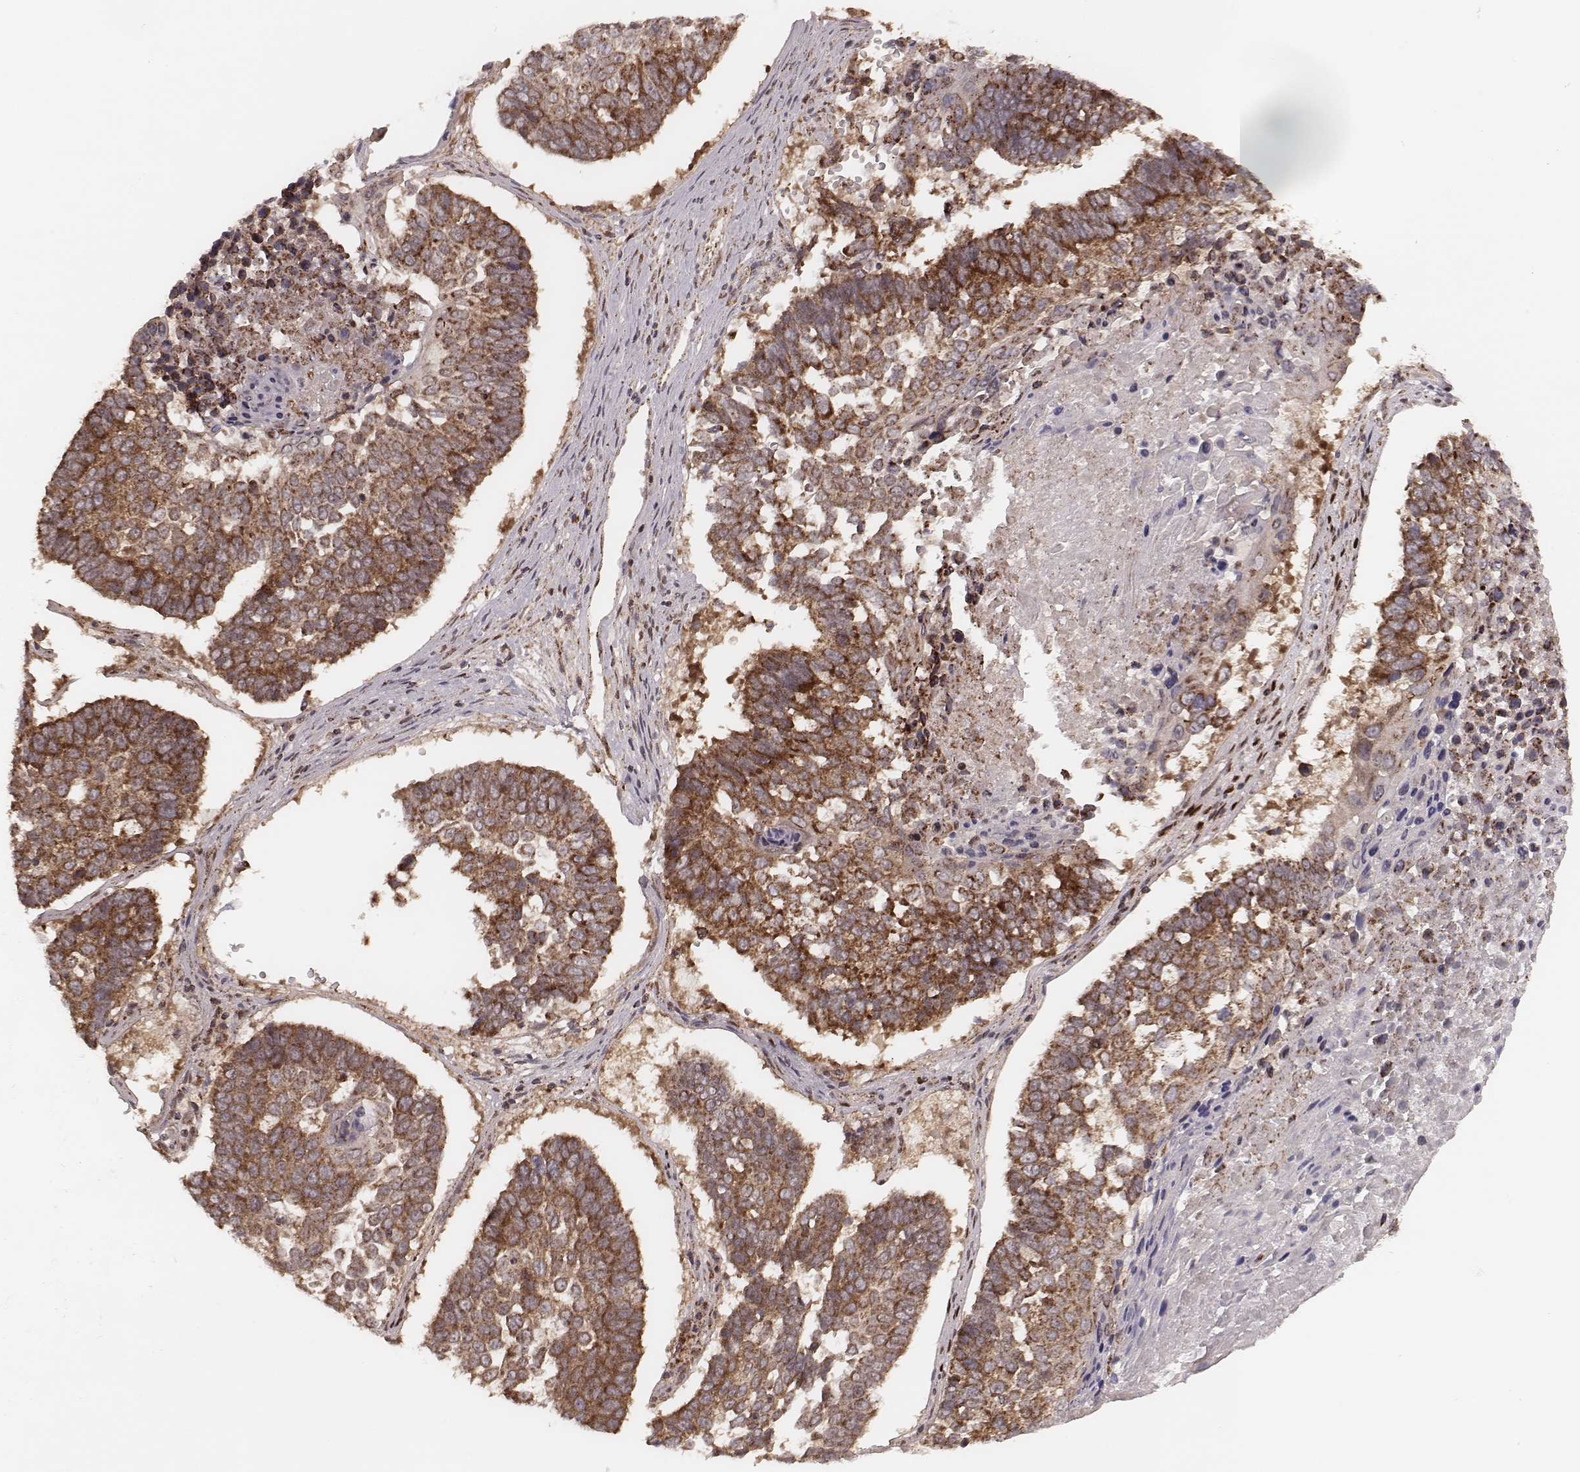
{"staining": {"intensity": "moderate", "quantity": ">75%", "location": "cytoplasmic/membranous"}, "tissue": "lung cancer", "cell_type": "Tumor cells", "image_type": "cancer", "snomed": [{"axis": "morphology", "description": "Squamous cell carcinoma, NOS"}, {"axis": "topography", "description": "Lung"}], "caption": "Moderate cytoplasmic/membranous protein expression is seen in approximately >75% of tumor cells in squamous cell carcinoma (lung). The staining was performed using DAB to visualize the protein expression in brown, while the nuclei were stained in blue with hematoxylin (Magnification: 20x).", "gene": "NDUFA7", "patient": {"sex": "male", "age": 73}}